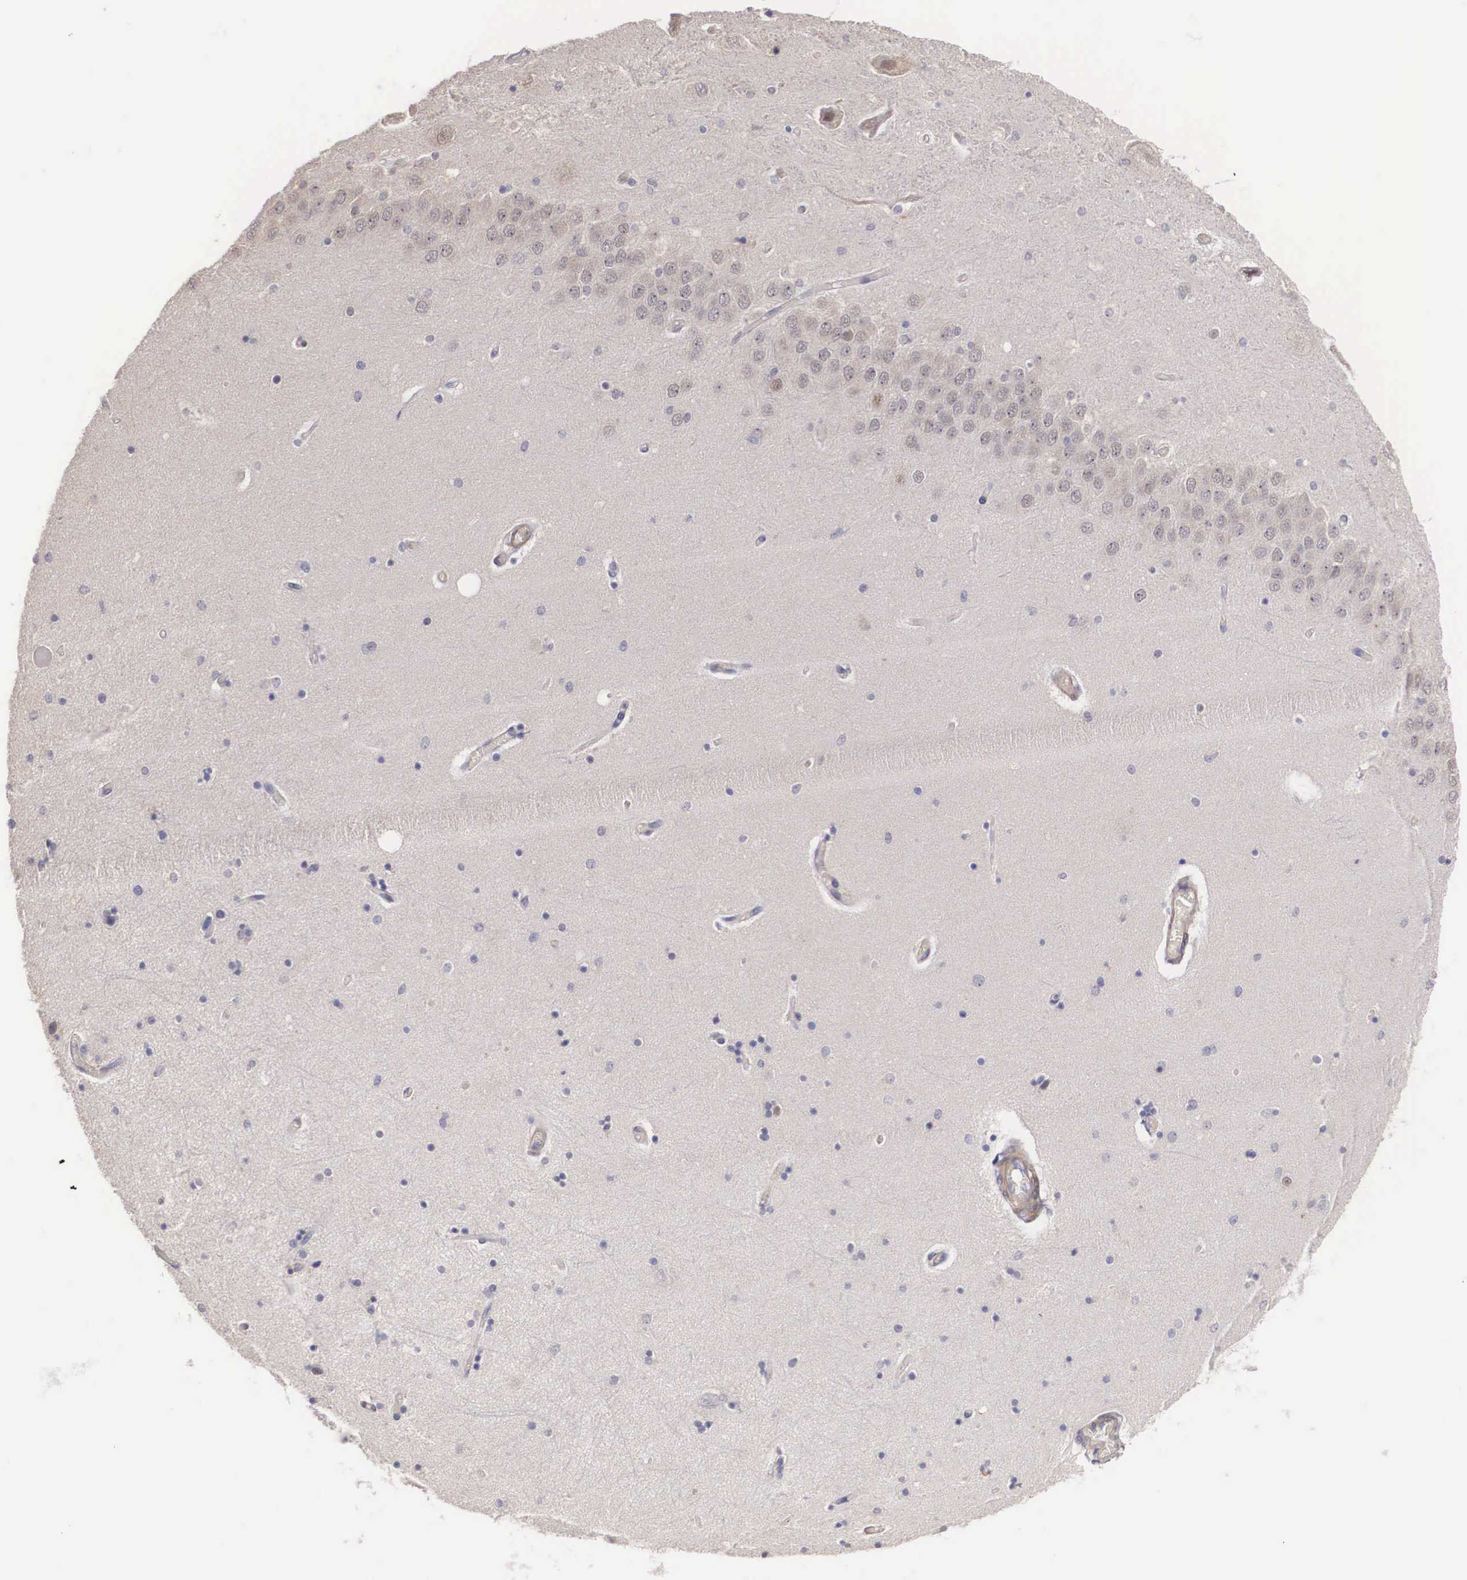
{"staining": {"intensity": "weak", "quantity": "25%-75%", "location": "nuclear"}, "tissue": "hippocampus", "cell_type": "Glial cells", "image_type": "normal", "snomed": [{"axis": "morphology", "description": "Normal tissue, NOS"}, {"axis": "topography", "description": "Hippocampus"}], "caption": "Glial cells show low levels of weak nuclear expression in about 25%-75% of cells in unremarkable human hippocampus.", "gene": "ENOX2", "patient": {"sex": "female", "age": 54}}